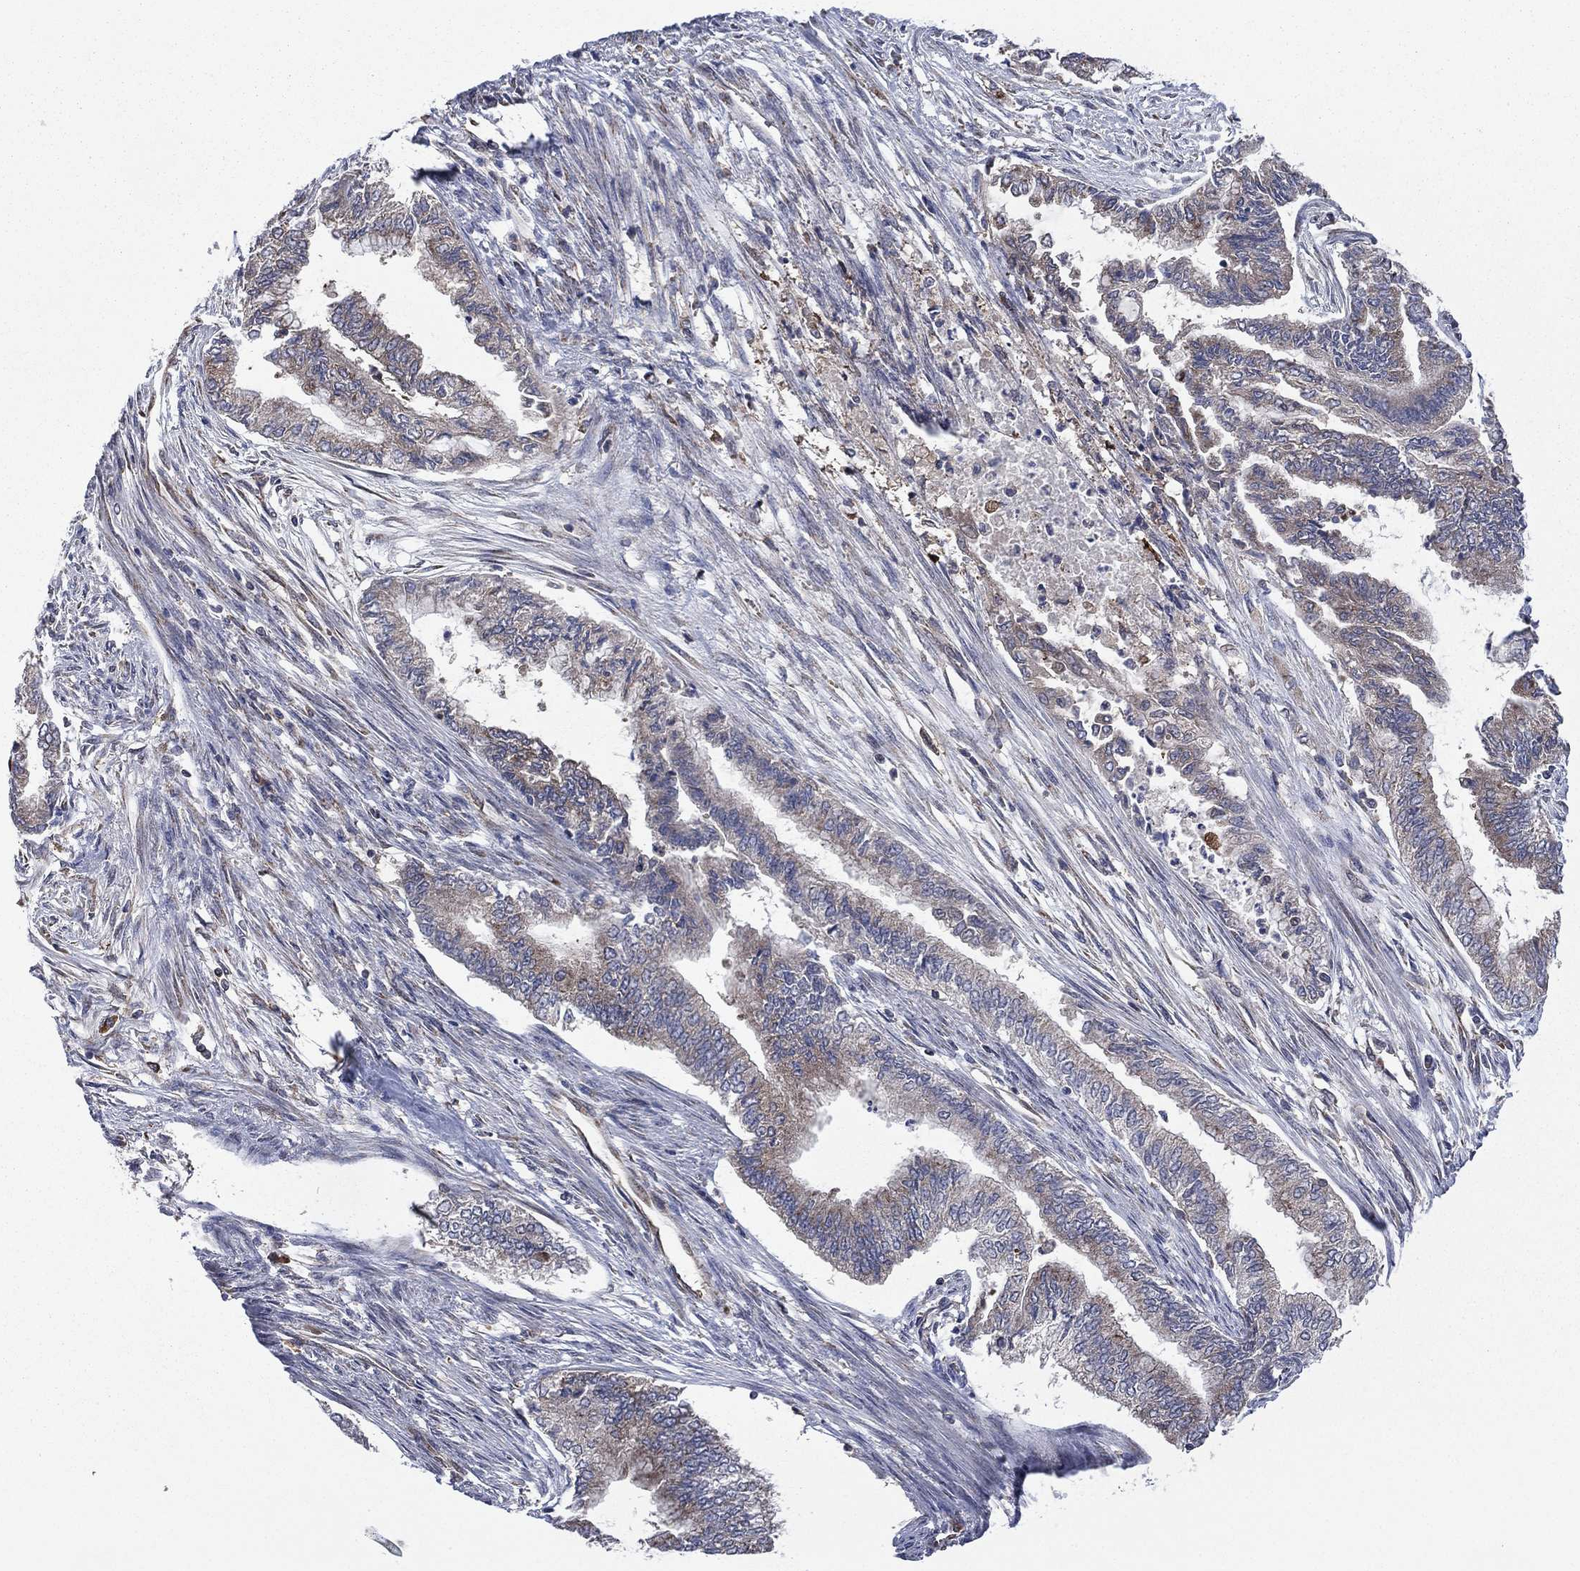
{"staining": {"intensity": "moderate", "quantity": "<25%", "location": "cytoplasmic/membranous"}, "tissue": "endometrial cancer", "cell_type": "Tumor cells", "image_type": "cancer", "snomed": [{"axis": "morphology", "description": "Adenocarcinoma, NOS"}, {"axis": "topography", "description": "Endometrium"}], "caption": "Endometrial adenocarcinoma tissue displays moderate cytoplasmic/membranous staining in about <25% of tumor cells, visualized by immunohistochemistry.", "gene": "C2orf76", "patient": {"sex": "female", "age": 65}}